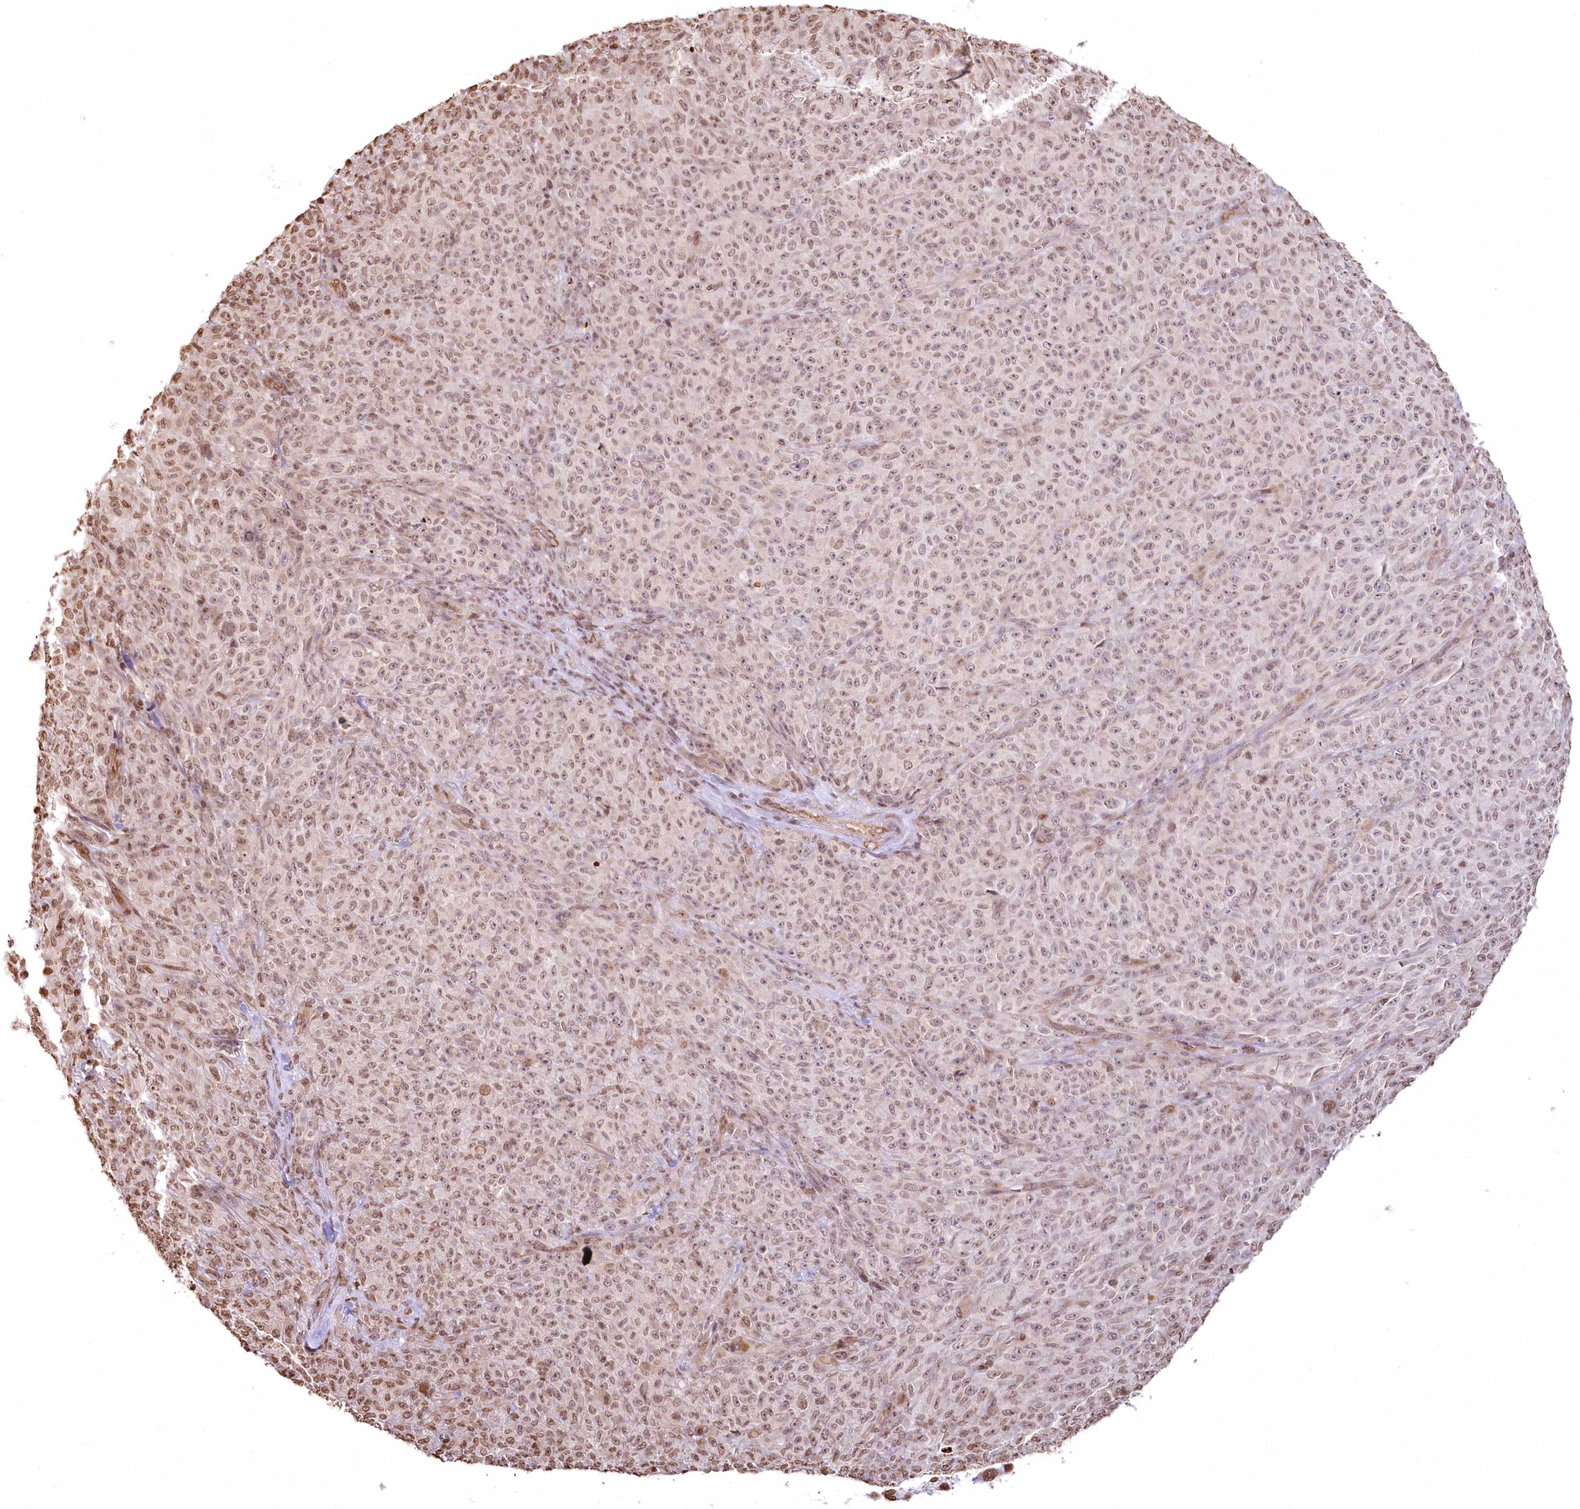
{"staining": {"intensity": "weak", "quantity": ">75%", "location": "nuclear"}, "tissue": "melanoma", "cell_type": "Tumor cells", "image_type": "cancer", "snomed": [{"axis": "morphology", "description": "Malignant melanoma, NOS"}, {"axis": "topography", "description": "Skin"}], "caption": "An immunohistochemistry photomicrograph of tumor tissue is shown. Protein staining in brown highlights weak nuclear positivity in melanoma within tumor cells.", "gene": "FAM13A", "patient": {"sex": "female", "age": 82}}